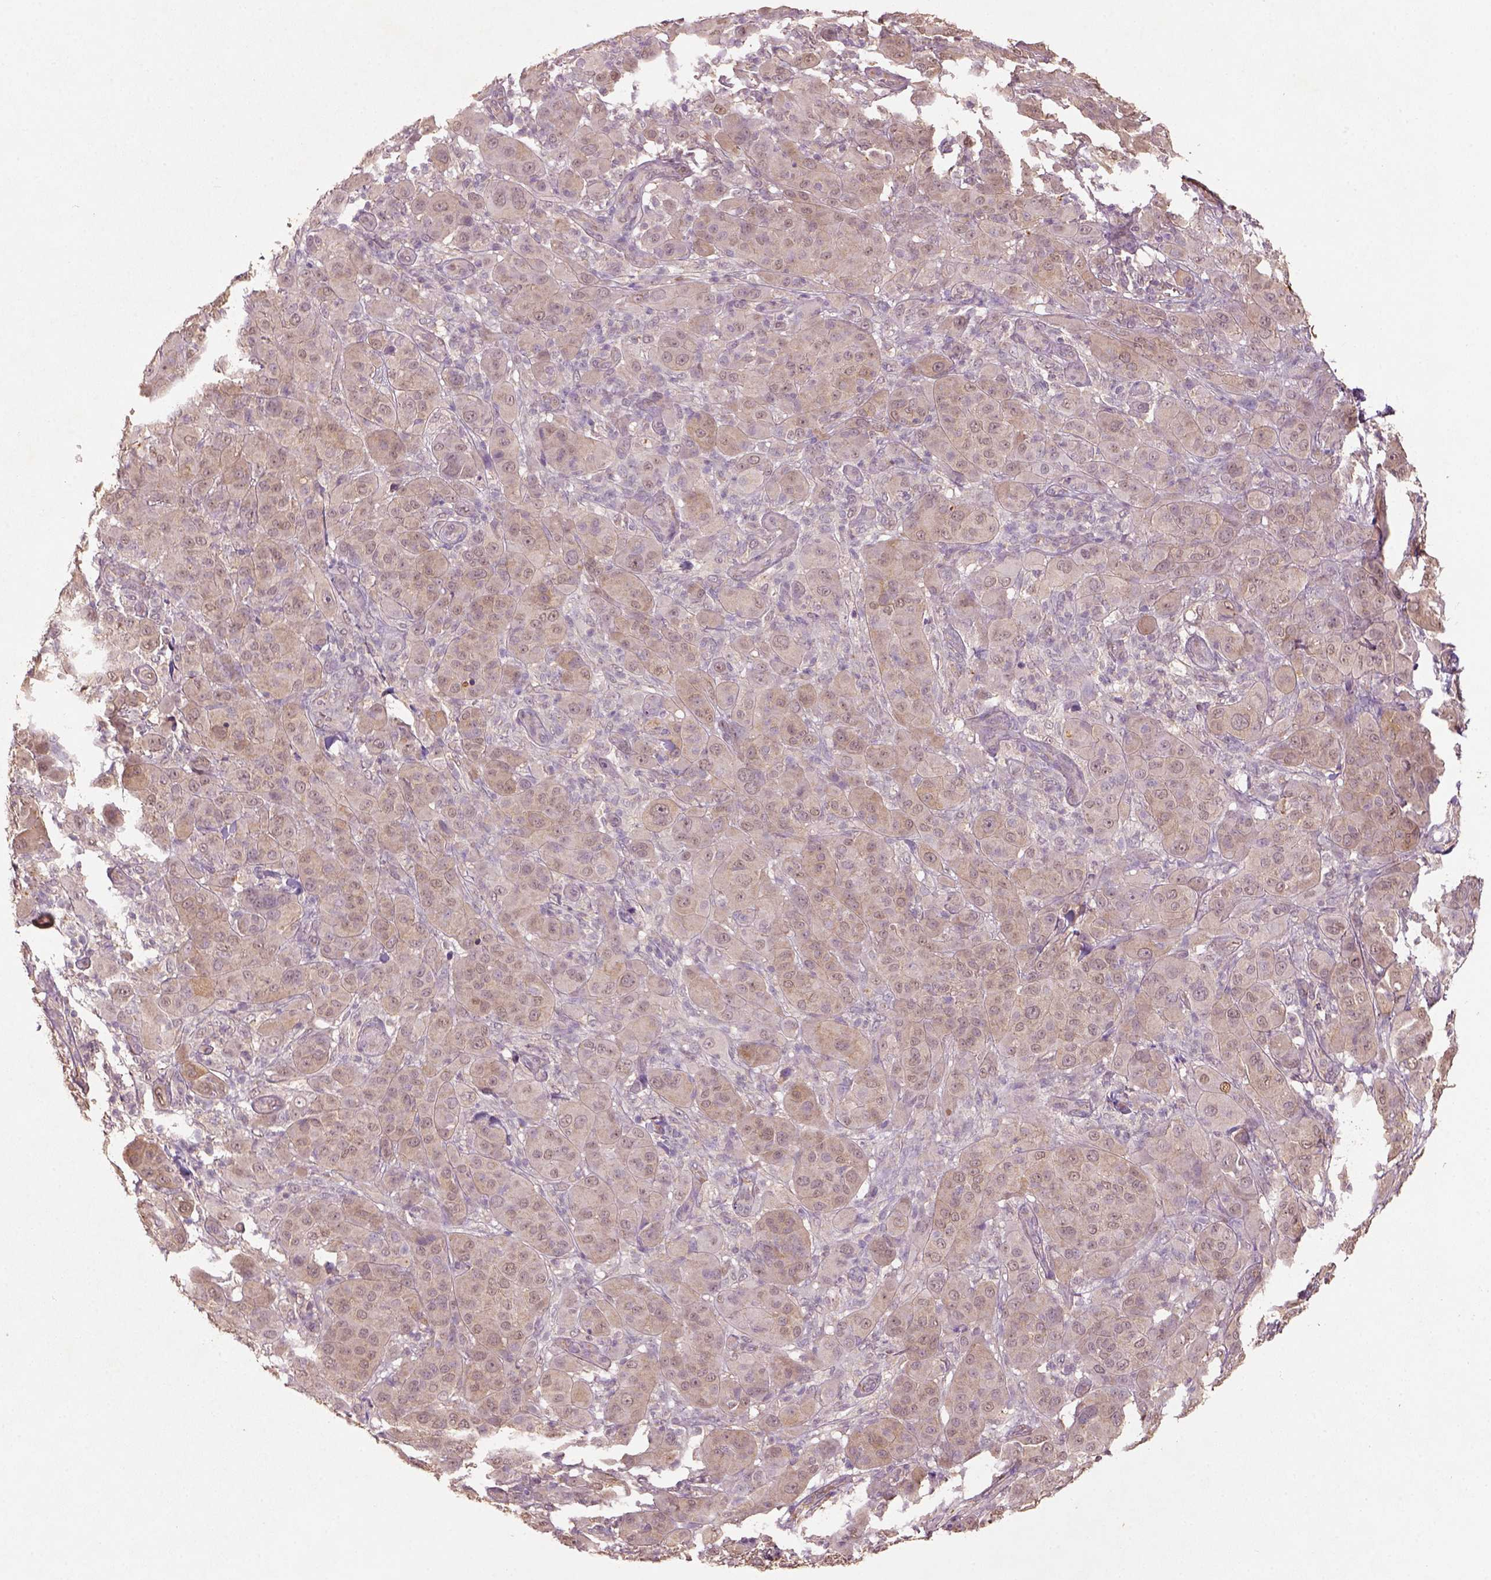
{"staining": {"intensity": "weak", "quantity": "25%-75%", "location": "cytoplasmic/membranous"}, "tissue": "melanoma", "cell_type": "Tumor cells", "image_type": "cancer", "snomed": [{"axis": "morphology", "description": "Malignant melanoma, NOS"}, {"axis": "topography", "description": "Skin"}], "caption": "Brown immunohistochemical staining in melanoma displays weak cytoplasmic/membranous expression in about 25%-75% of tumor cells. The staining was performed using DAB to visualize the protein expression in brown, while the nuclei were stained in blue with hematoxylin (Magnification: 20x).", "gene": "AP2B1", "patient": {"sex": "female", "age": 87}}